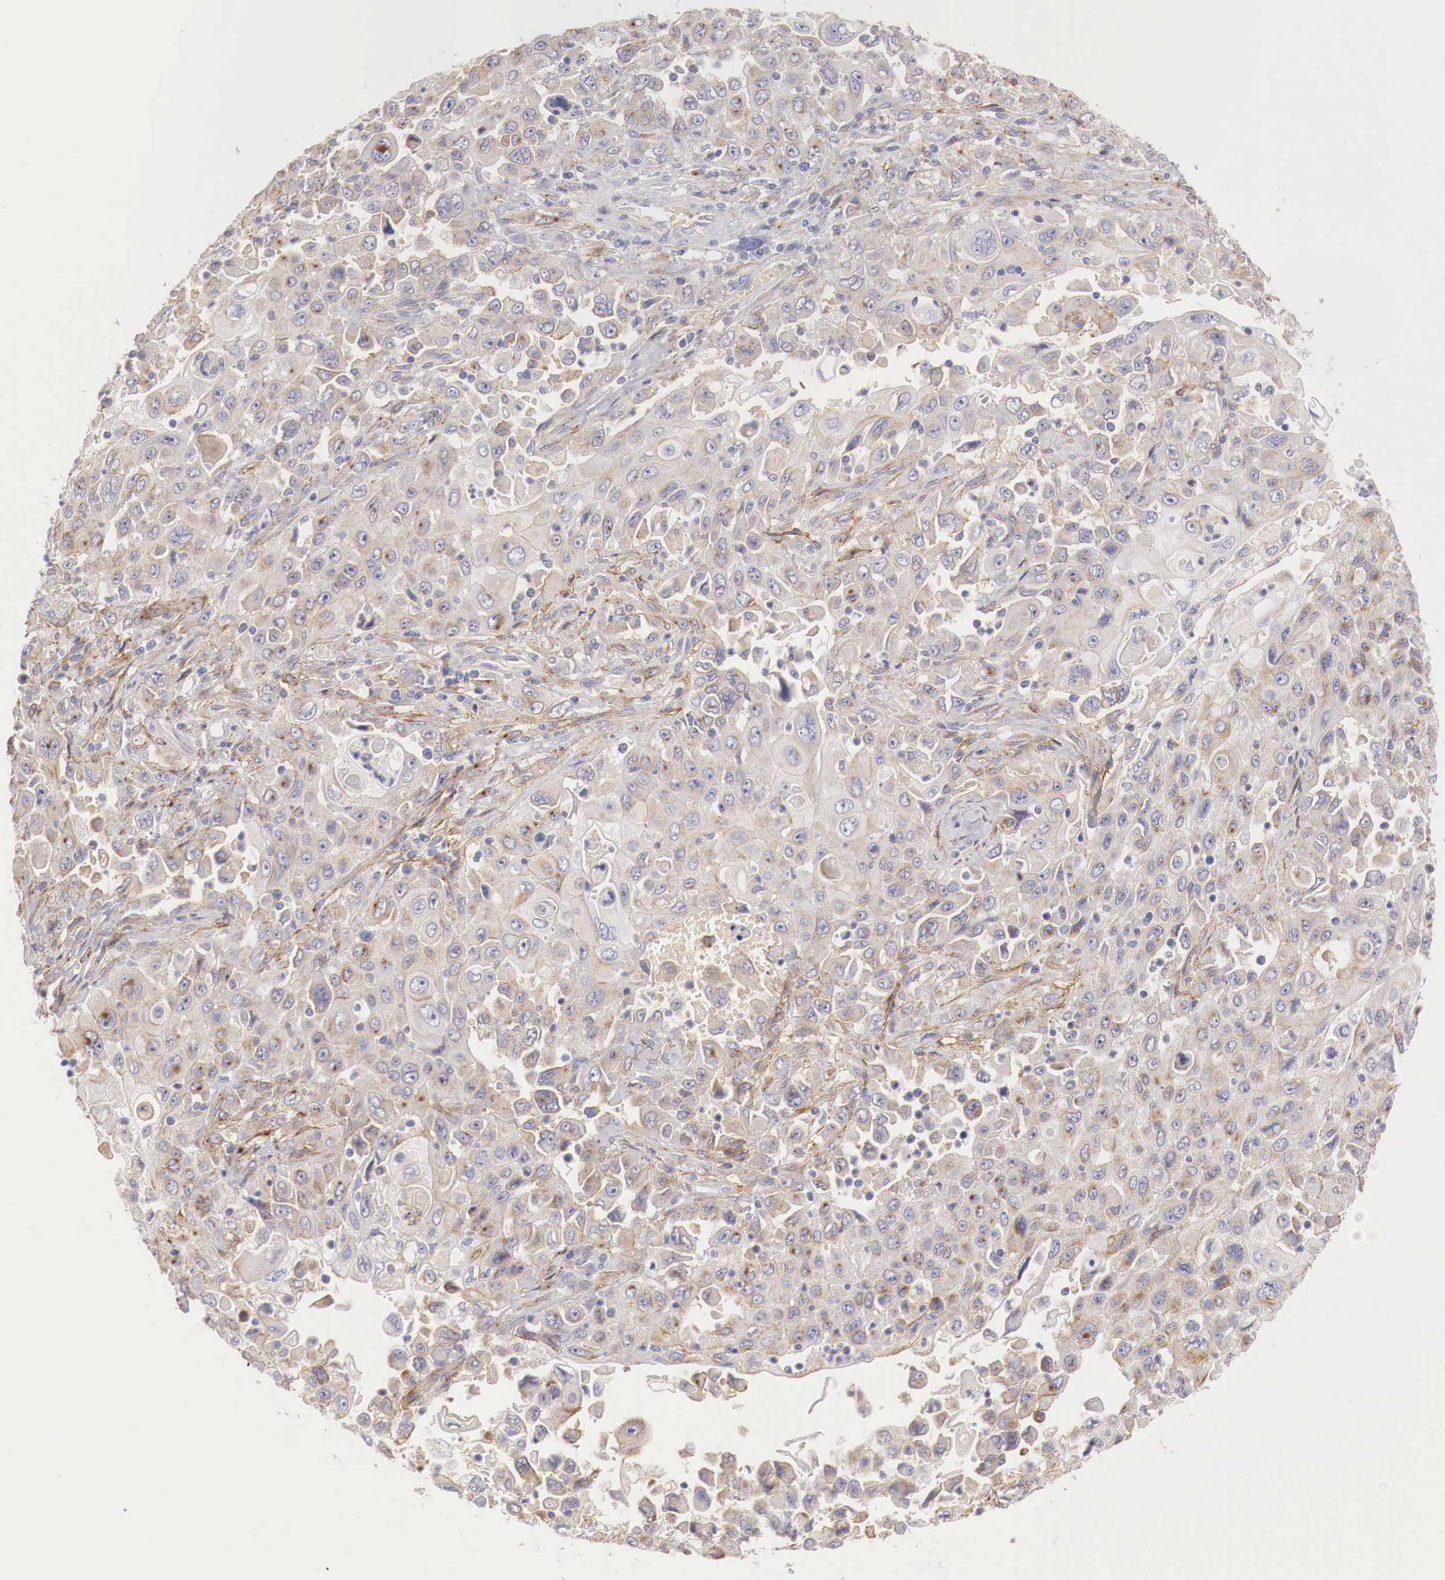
{"staining": {"intensity": "weak", "quantity": ">75%", "location": "cytoplasmic/membranous"}, "tissue": "pancreatic cancer", "cell_type": "Tumor cells", "image_type": "cancer", "snomed": [{"axis": "morphology", "description": "Adenocarcinoma, NOS"}, {"axis": "topography", "description": "Pancreas"}], "caption": "Pancreatic cancer stained with a protein marker shows weak staining in tumor cells.", "gene": "KLHDC7B", "patient": {"sex": "male", "age": 70}}